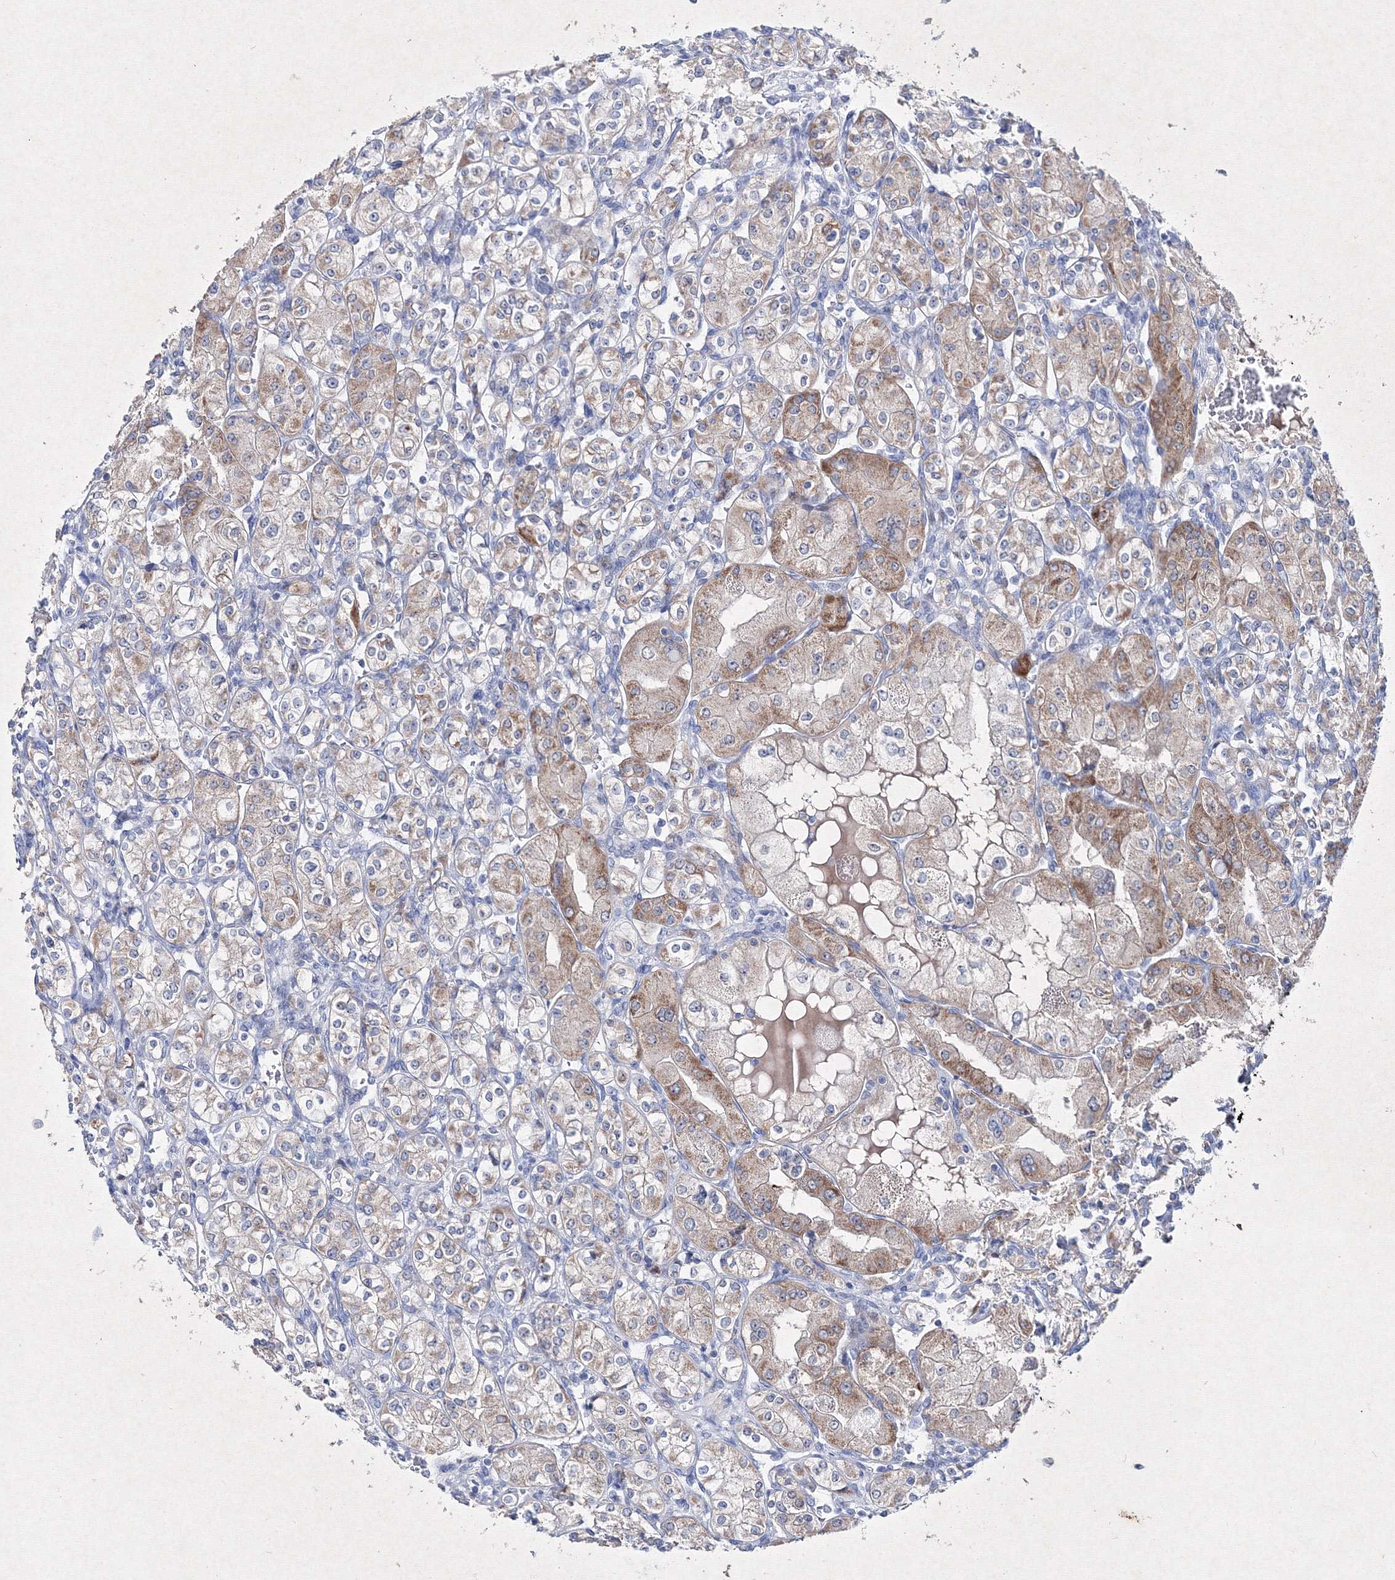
{"staining": {"intensity": "moderate", "quantity": "<25%", "location": "cytoplasmic/membranous"}, "tissue": "renal cancer", "cell_type": "Tumor cells", "image_type": "cancer", "snomed": [{"axis": "morphology", "description": "Adenocarcinoma, NOS"}, {"axis": "topography", "description": "Kidney"}], "caption": "The image demonstrates a brown stain indicating the presence of a protein in the cytoplasmic/membranous of tumor cells in renal cancer. (brown staining indicates protein expression, while blue staining denotes nuclei).", "gene": "SMIM29", "patient": {"sex": "male", "age": 77}}